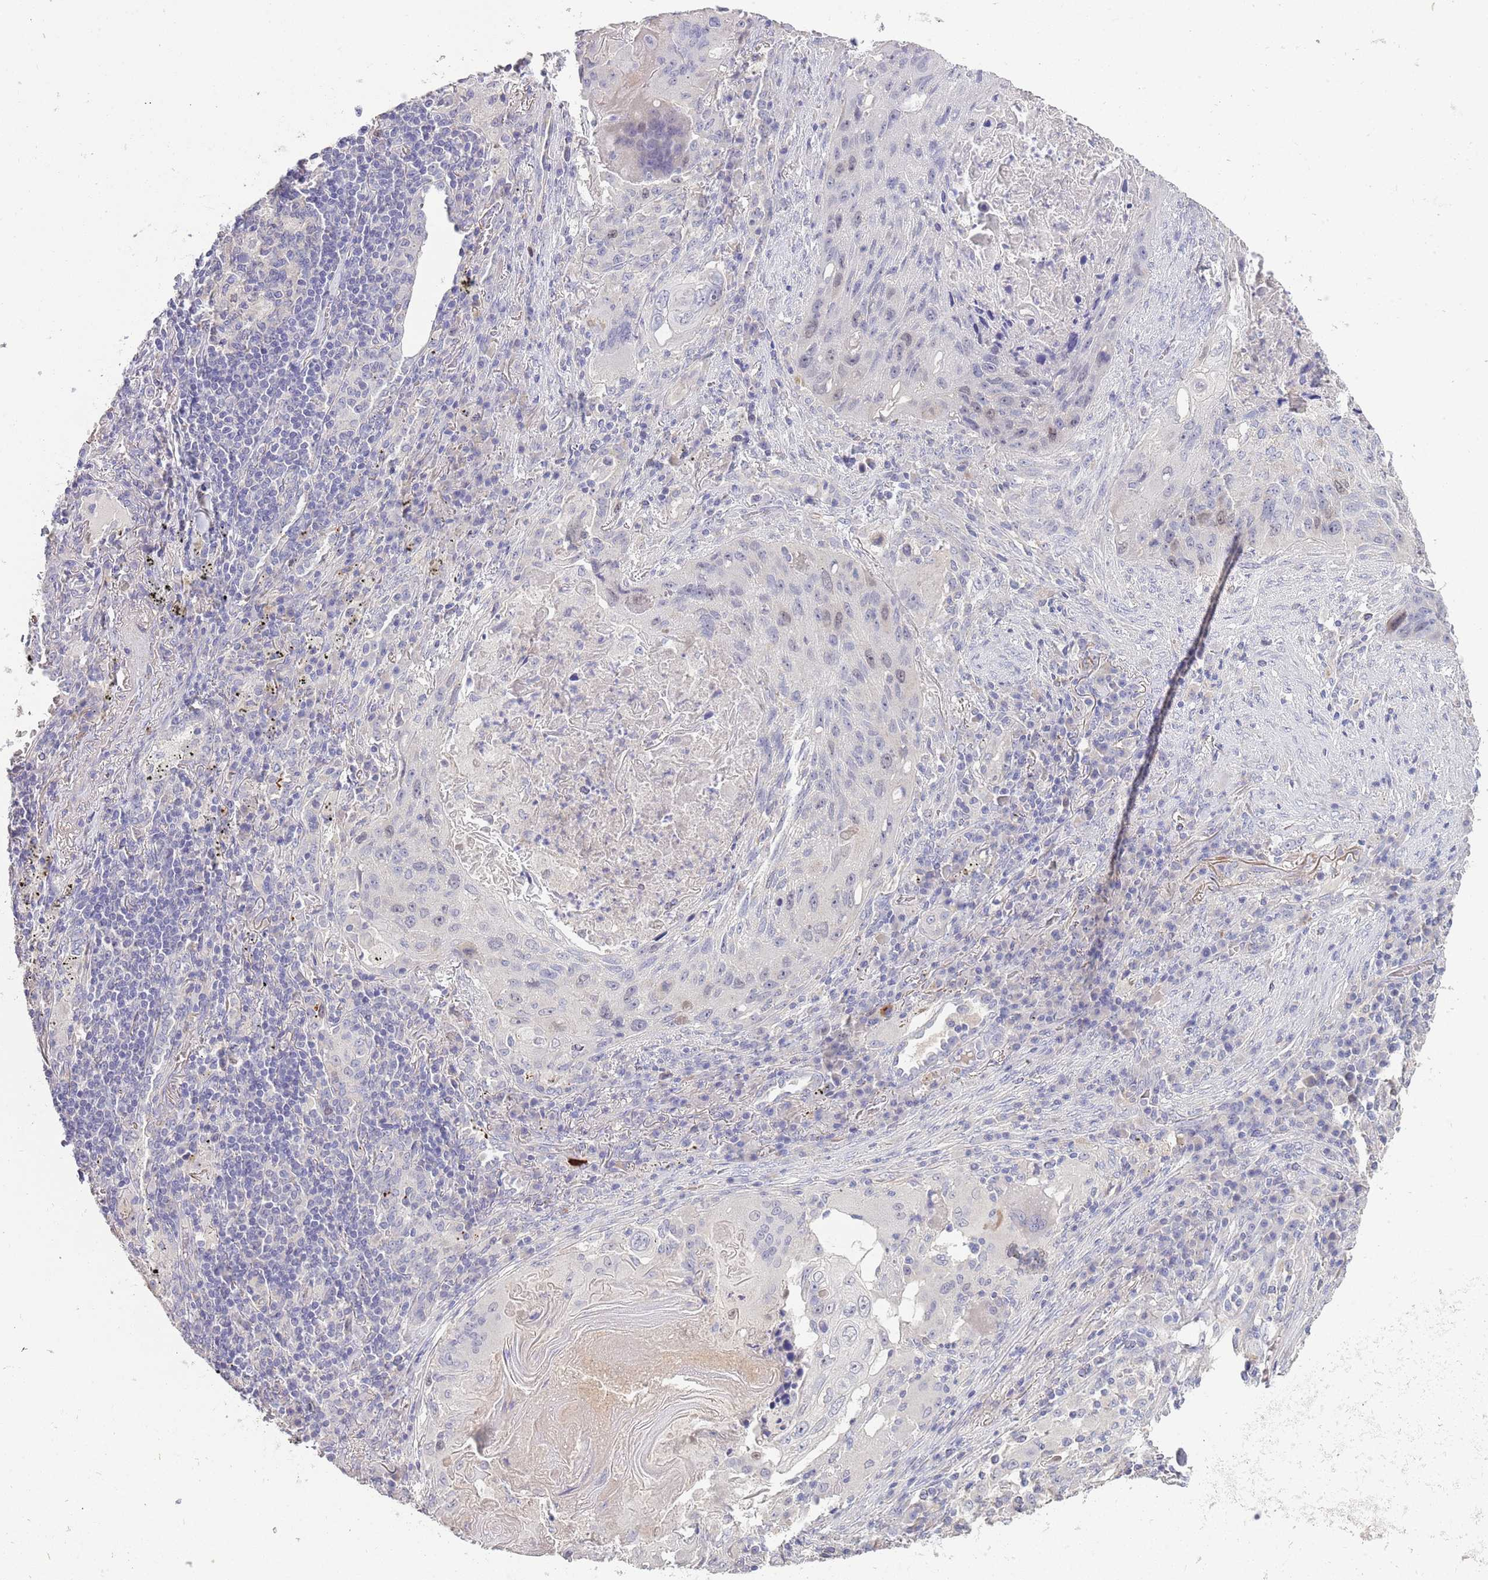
{"staining": {"intensity": "negative", "quantity": "none", "location": "none"}, "tissue": "lung cancer", "cell_type": "Tumor cells", "image_type": "cancer", "snomed": [{"axis": "morphology", "description": "Squamous cell carcinoma, NOS"}, {"axis": "topography", "description": "Lung"}], "caption": "Immunohistochemistry of human lung squamous cell carcinoma exhibits no staining in tumor cells. (Stains: DAB (3,3'-diaminobenzidine) immunohistochemistry (IHC) with hematoxylin counter stain, Microscopy: brightfield microscopy at high magnification).", "gene": "PIMREG", "patient": {"sex": "female", "age": 63}}